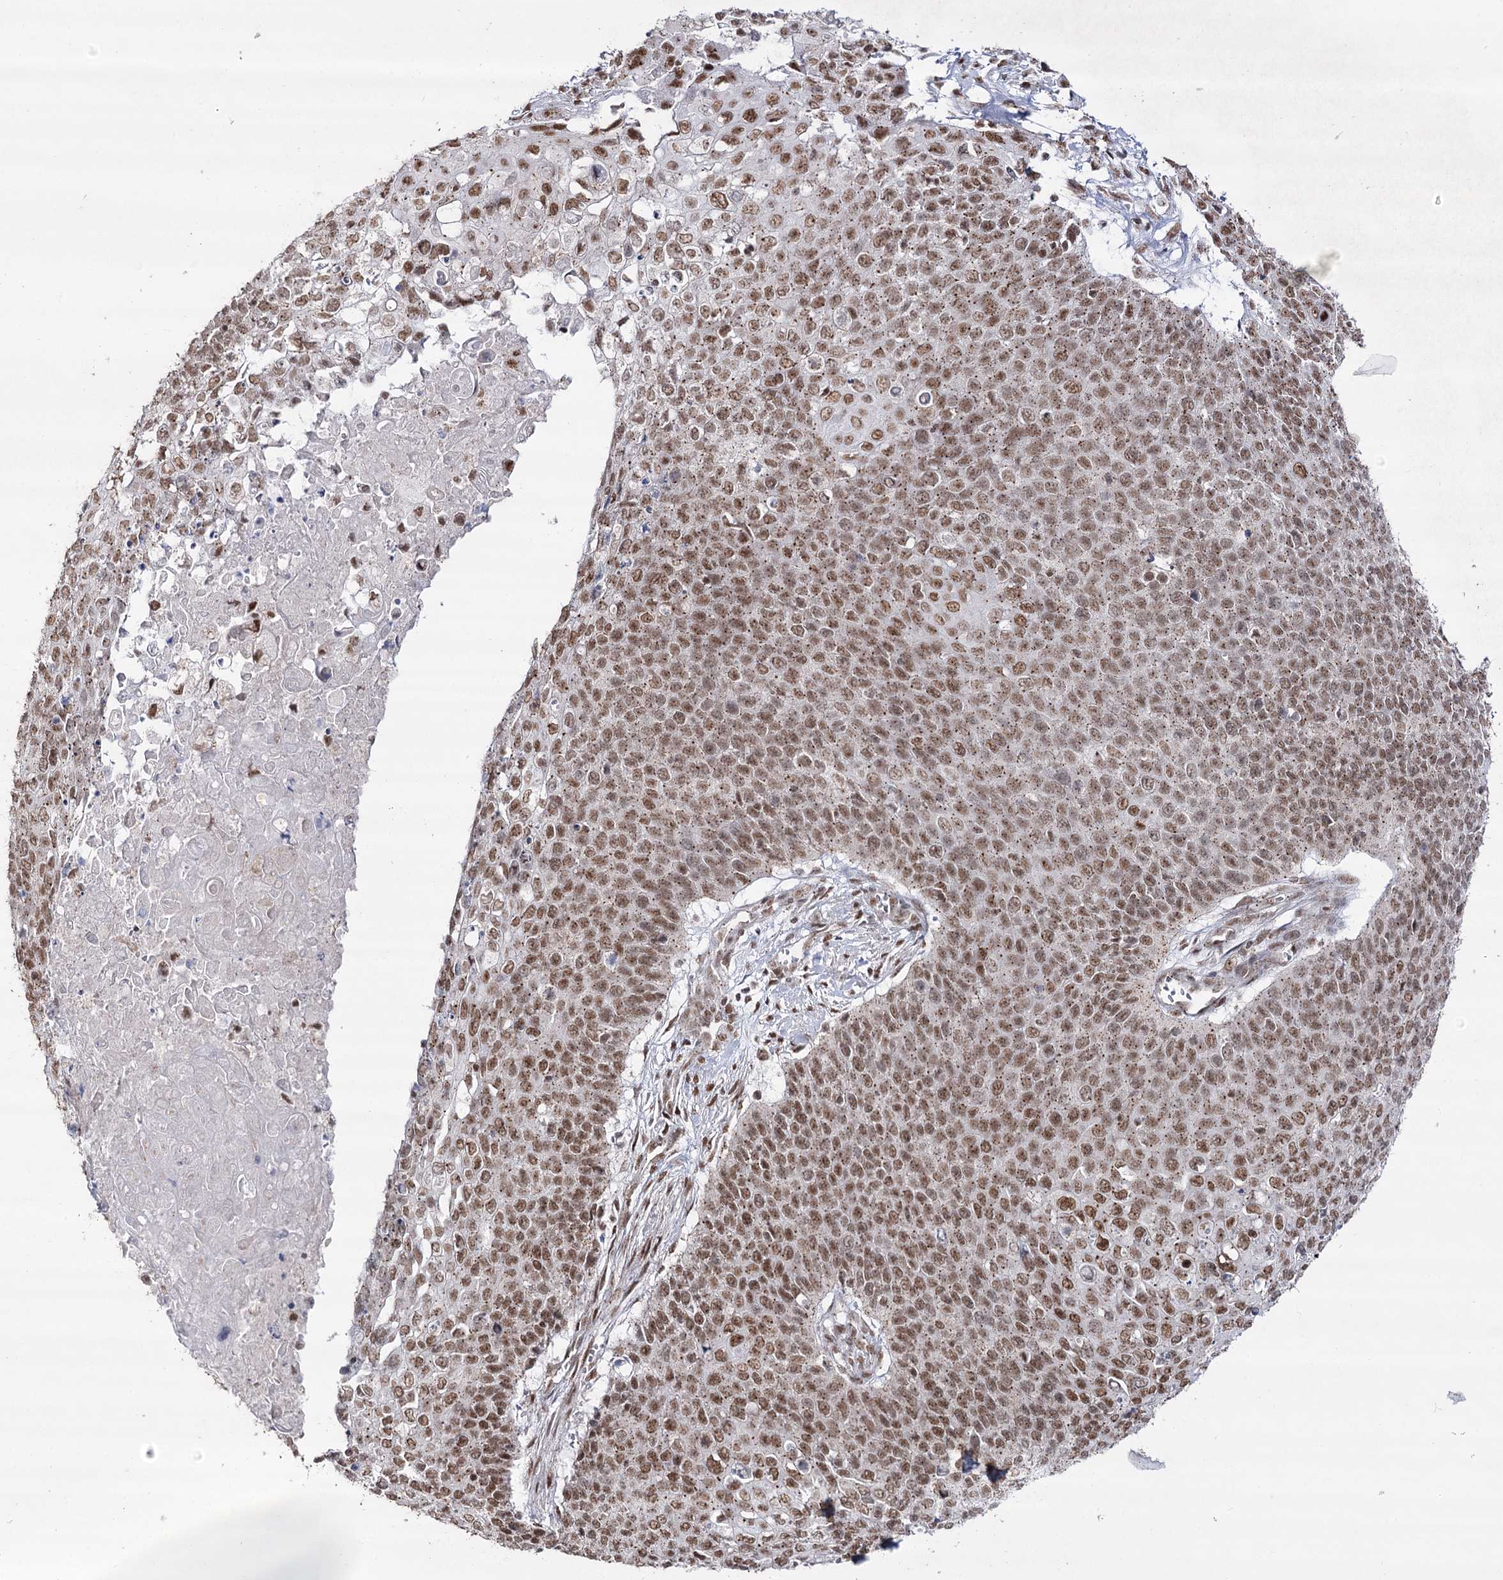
{"staining": {"intensity": "moderate", "quantity": ">75%", "location": "nuclear"}, "tissue": "cervical cancer", "cell_type": "Tumor cells", "image_type": "cancer", "snomed": [{"axis": "morphology", "description": "Squamous cell carcinoma, NOS"}, {"axis": "topography", "description": "Cervix"}], "caption": "An immunohistochemistry micrograph of tumor tissue is shown. Protein staining in brown shows moderate nuclear positivity in cervical cancer (squamous cell carcinoma) within tumor cells.", "gene": "VGLL4", "patient": {"sex": "female", "age": 39}}